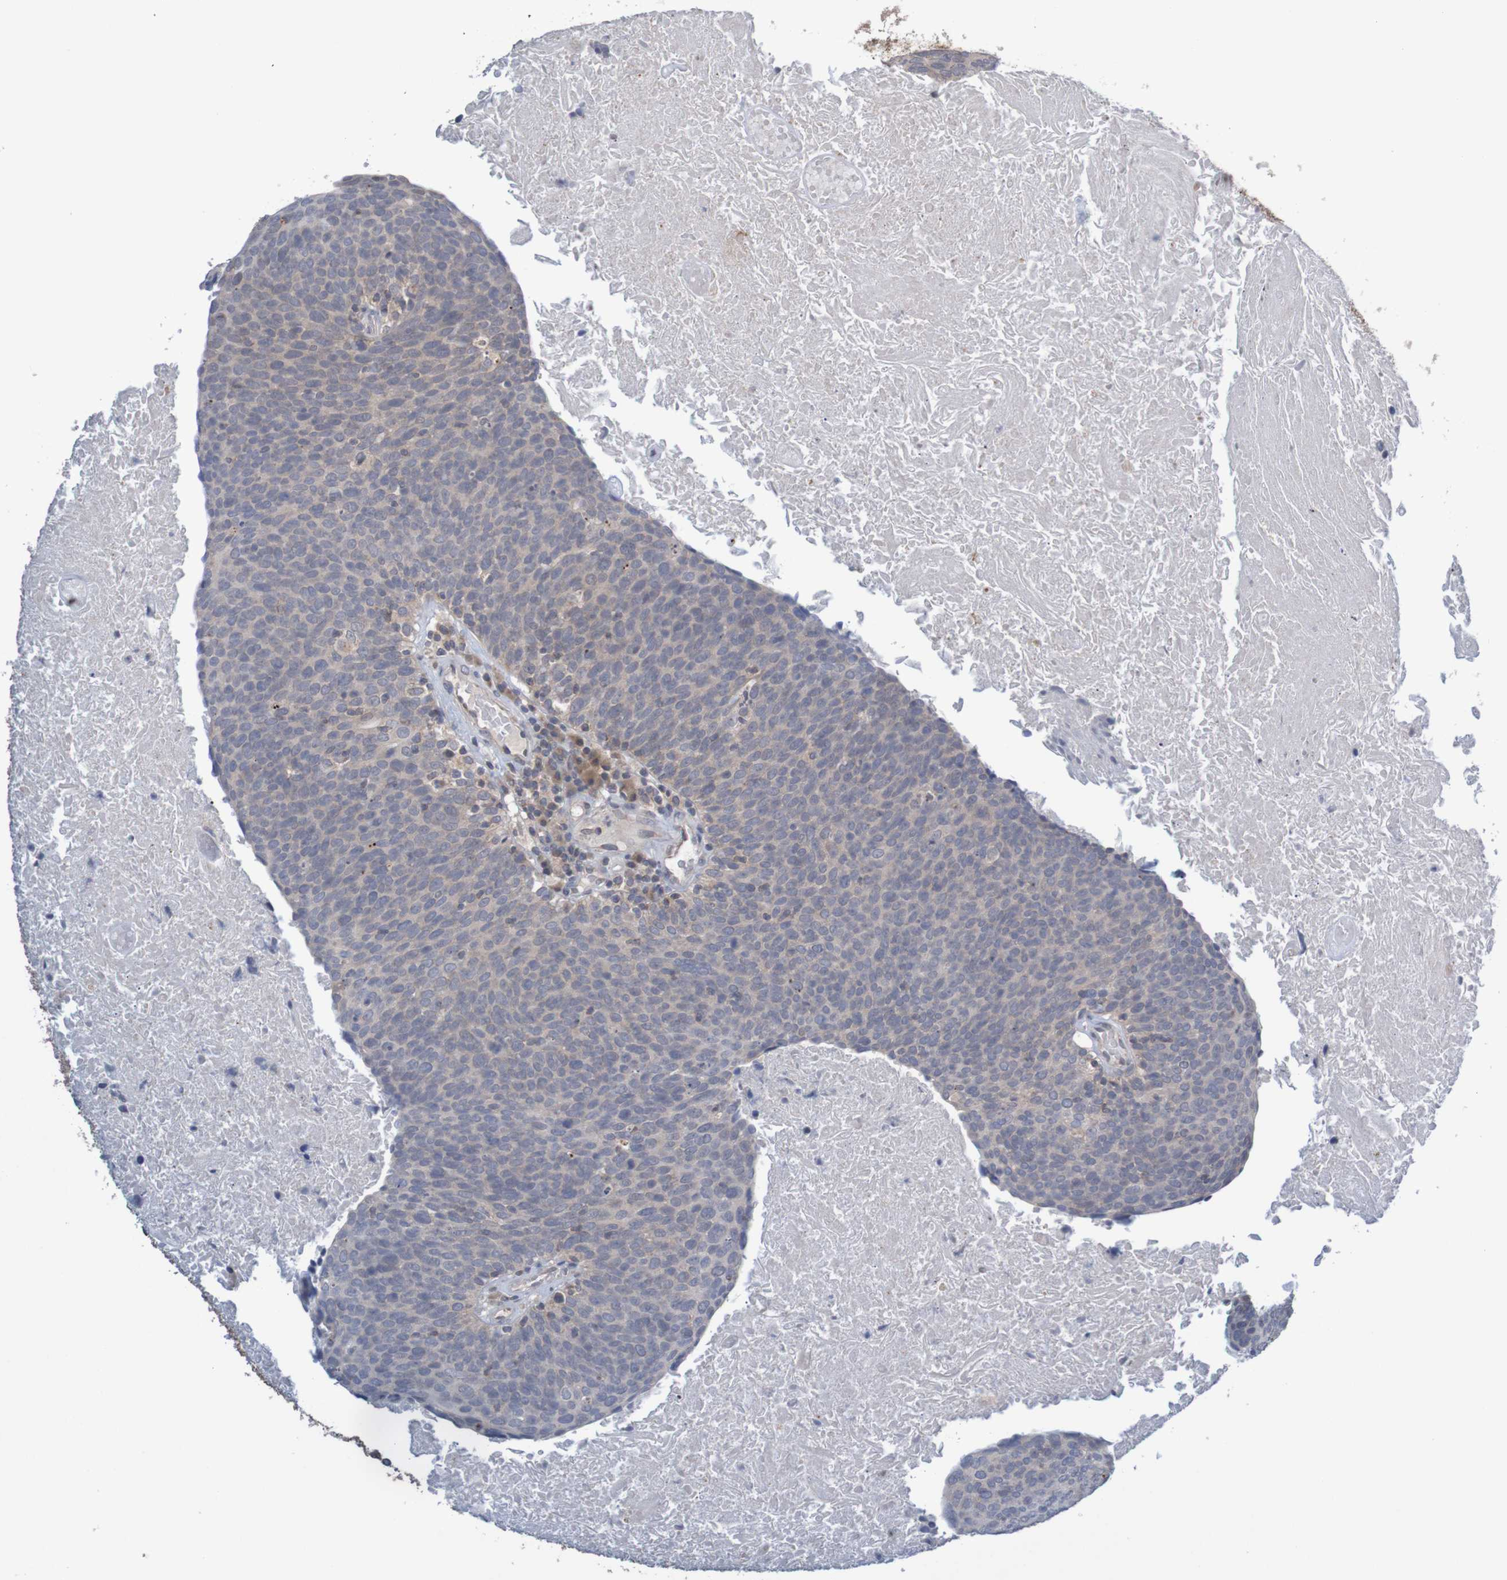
{"staining": {"intensity": "weak", "quantity": "<25%", "location": "cytoplasmic/membranous"}, "tissue": "head and neck cancer", "cell_type": "Tumor cells", "image_type": "cancer", "snomed": [{"axis": "morphology", "description": "Squamous cell carcinoma, NOS"}, {"axis": "morphology", "description": "Squamous cell carcinoma, metastatic, NOS"}, {"axis": "topography", "description": "Lymph node"}, {"axis": "topography", "description": "Head-Neck"}], "caption": "A histopathology image of head and neck cancer stained for a protein exhibits no brown staining in tumor cells.", "gene": "ANKK1", "patient": {"sex": "male", "age": 62}}